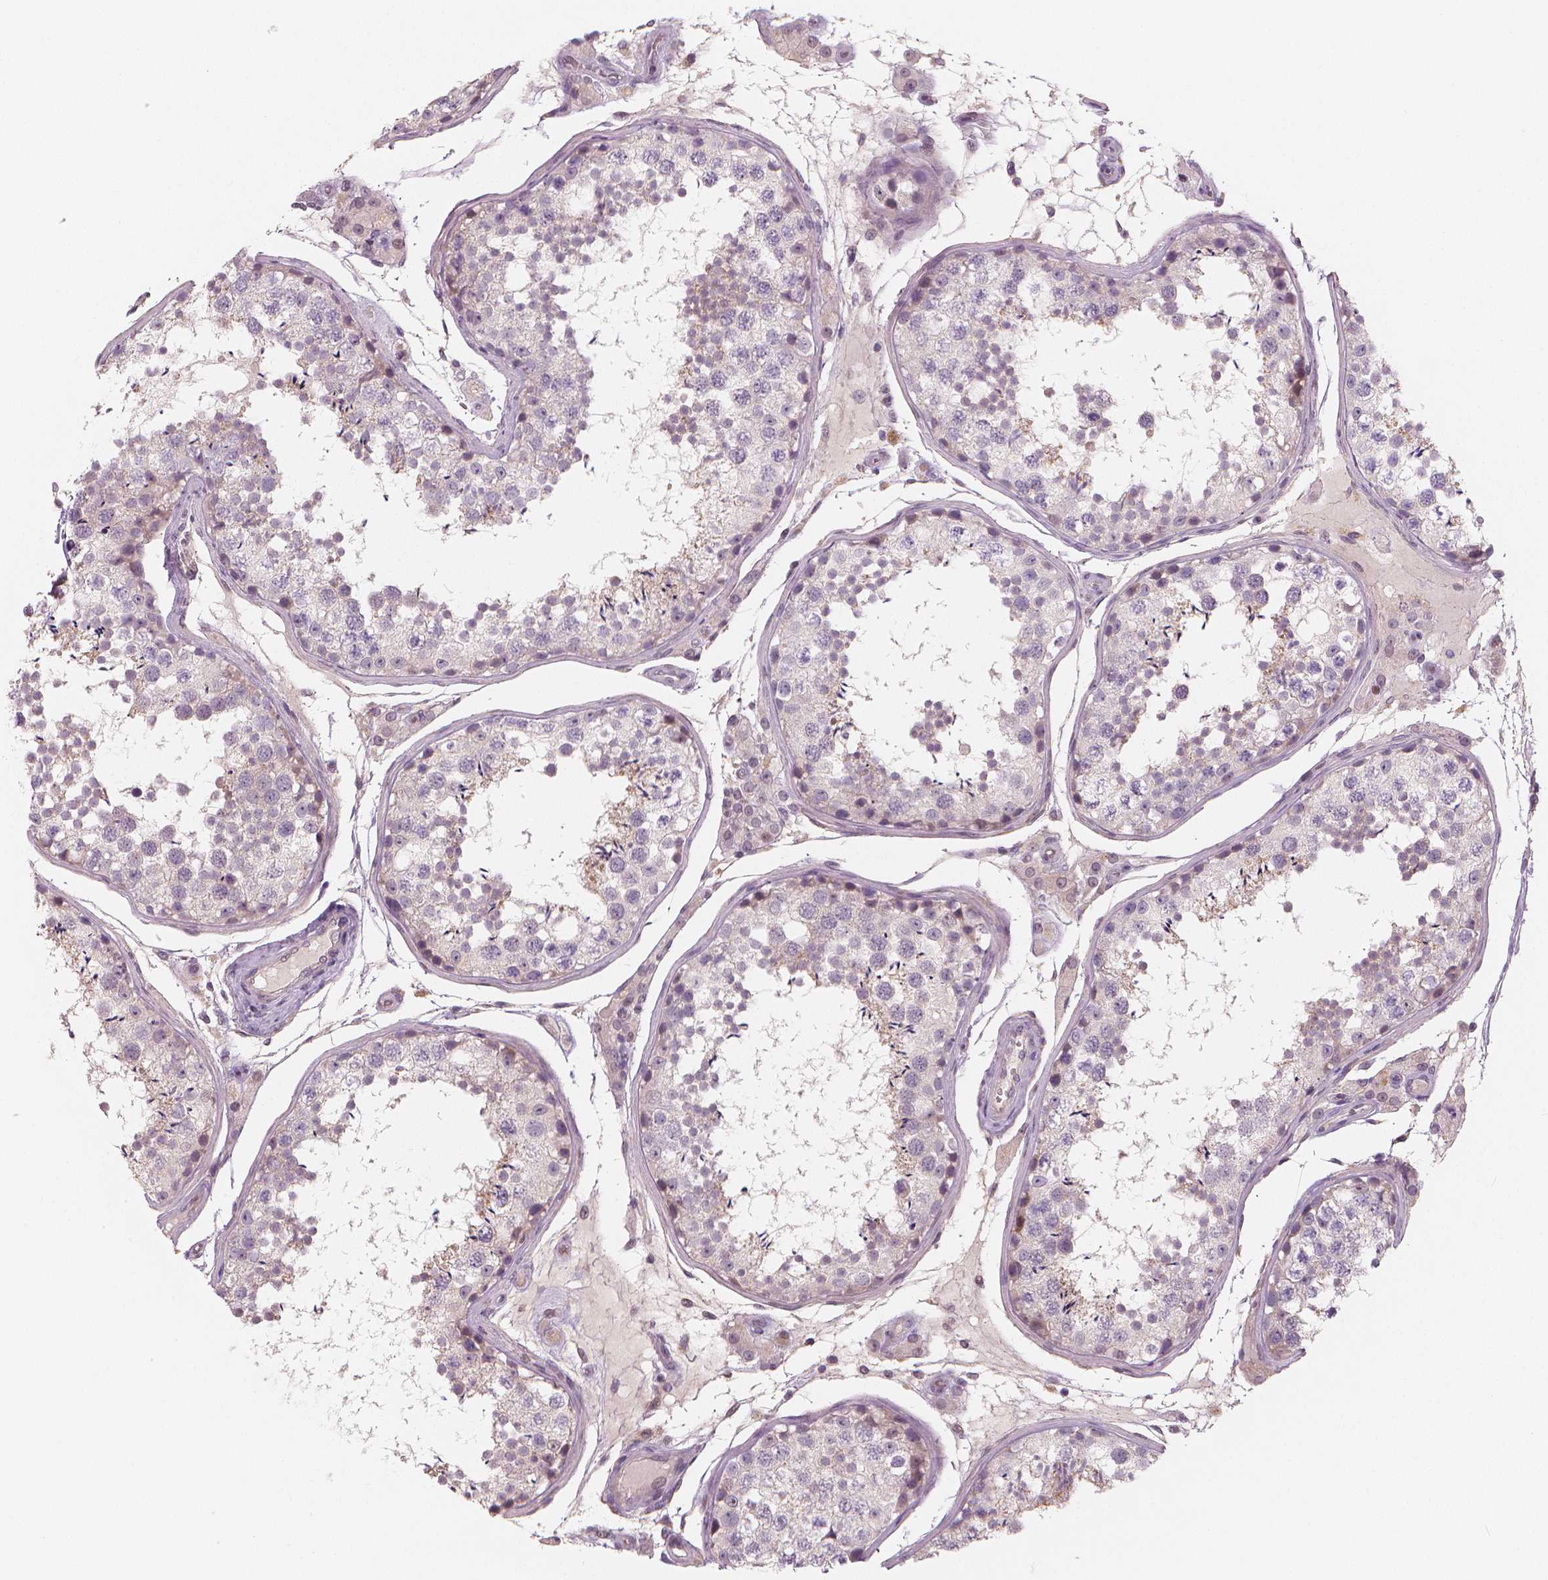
{"staining": {"intensity": "weak", "quantity": "<25%", "location": "nuclear"}, "tissue": "testis", "cell_type": "Cells in seminiferous ducts", "image_type": "normal", "snomed": [{"axis": "morphology", "description": "Normal tissue, NOS"}, {"axis": "topography", "description": "Testis"}], "caption": "Histopathology image shows no protein positivity in cells in seminiferous ducts of benign testis. (DAB immunohistochemistry (IHC) visualized using brightfield microscopy, high magnification).", "gene": "RNASE7", "patient": {"sex": "male", "age": 29}}